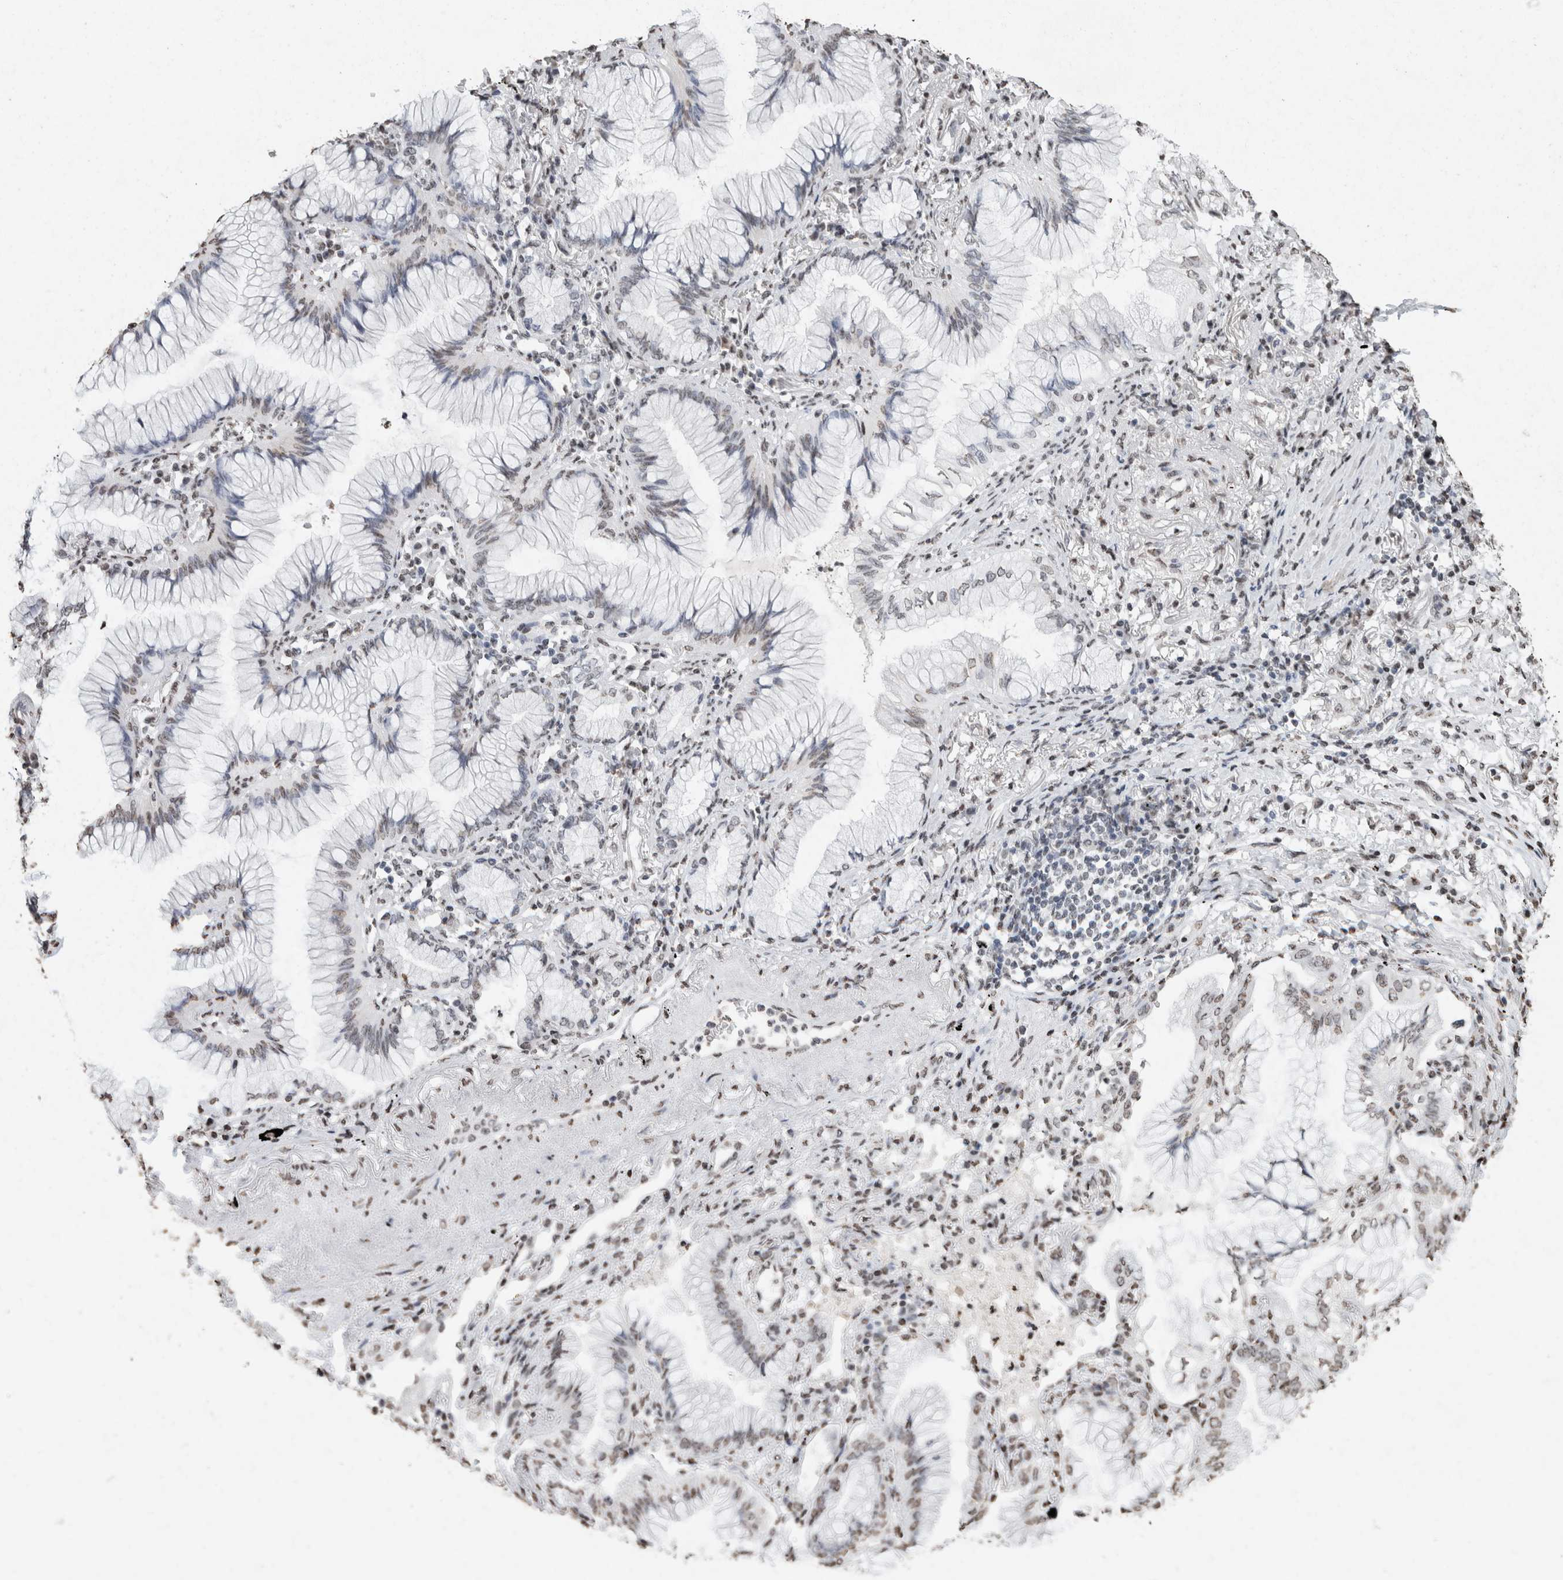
{"staining": {"intensity": "weak", "quantity": "25%-75%", "location": "nuclear"}, "tissue": "lung cancer", "cell_type": "Tumor cells", "image_type": "cancer", "snomed": [{"axis": "morphology", "description": "Adenocarcinoma, NOS"}, {"axis": "topography", "description": "Lung"}], "caption": "Immunohistochemical staining of lung adenocarcinoma exhibits weak nuclear protein staining in approximately 25%-75% of tumor cells. (DAB IHC, brown staining for protein, blue staining for nuclei).", "gene": "CNTN1", "patient": {"sex": "female", "age": 70}}